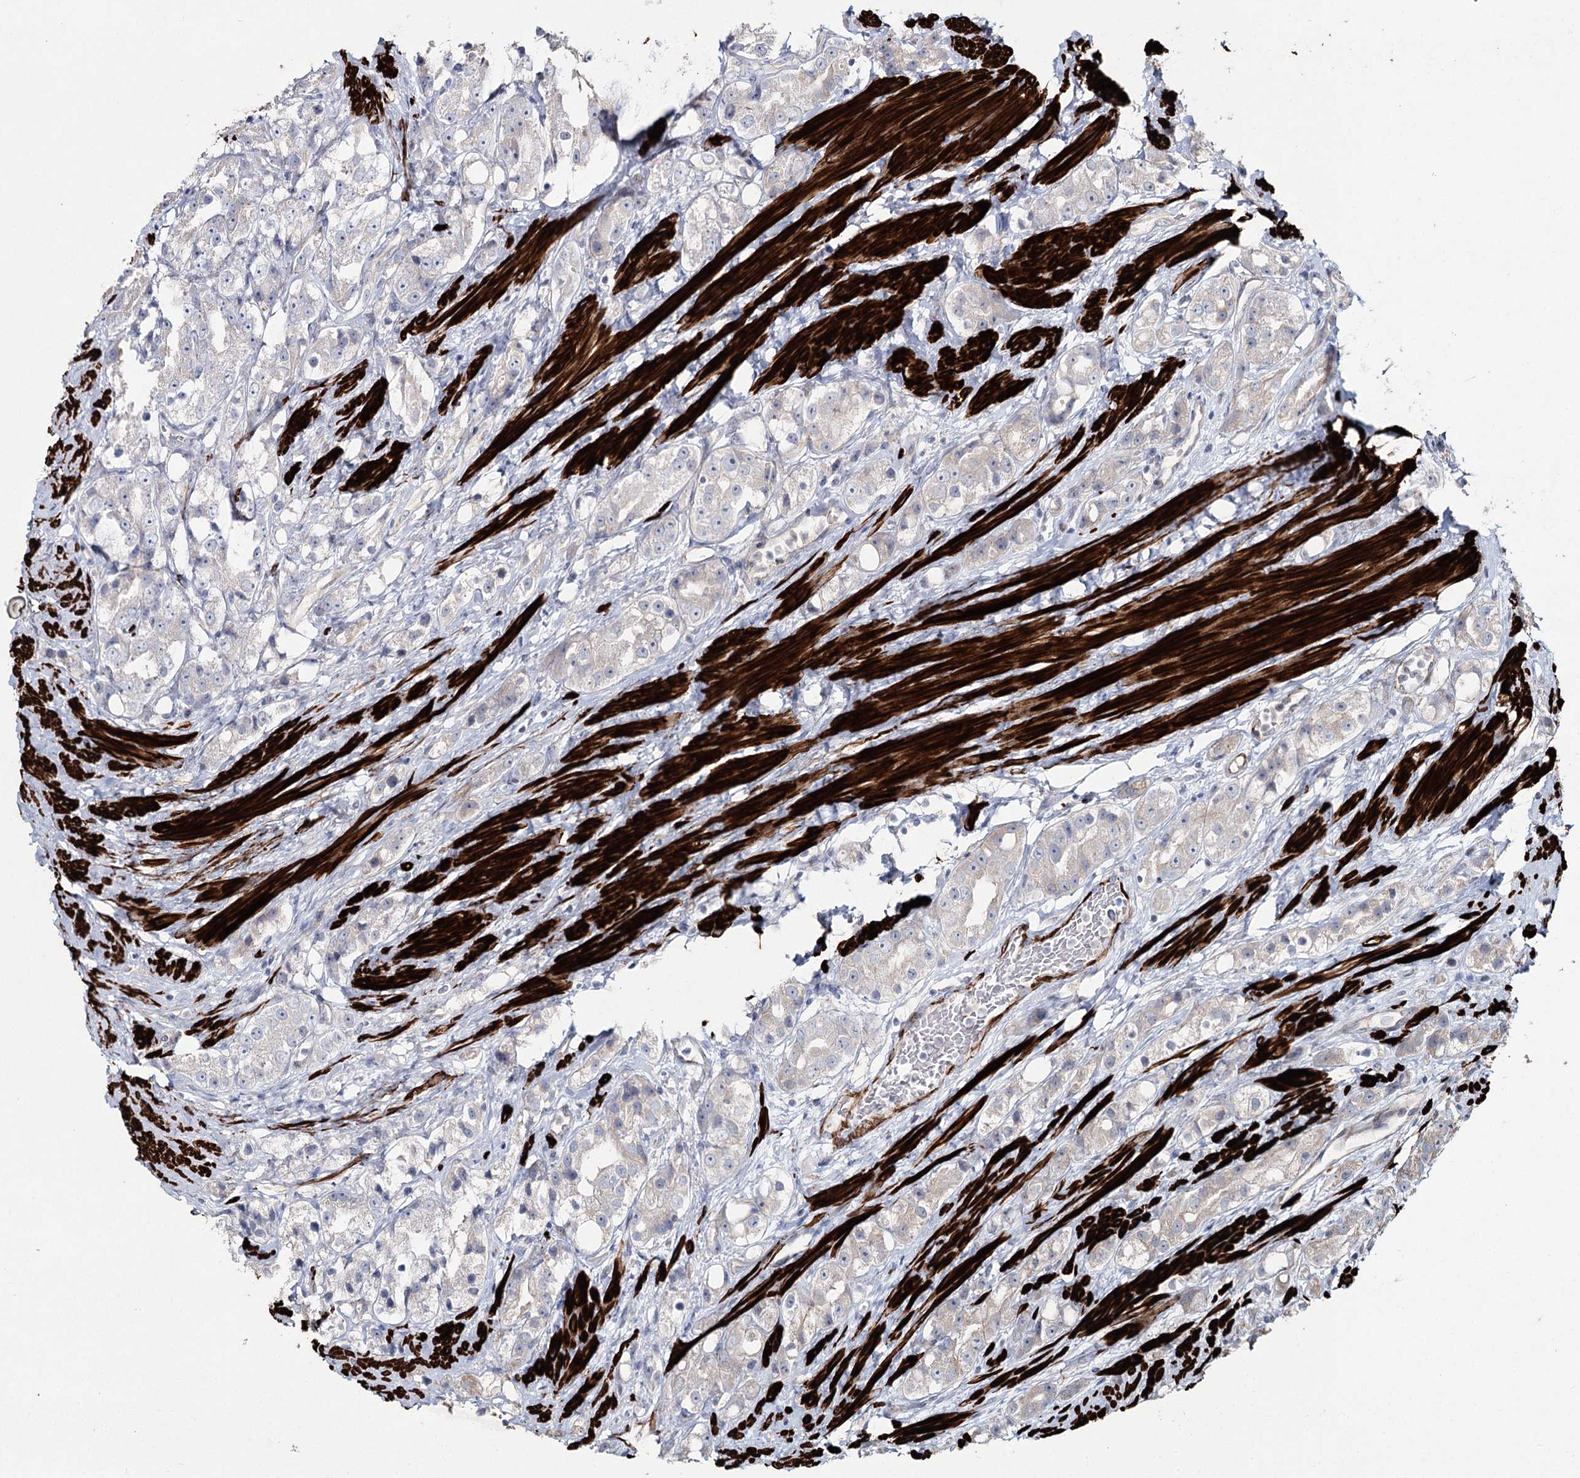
{"staining": {"intensity": "negative", "quantity": "none", "location": "none"}, "tissue": "prostate cancer", "cell_type": "Tumor cells", "image_type": "cancer", "snomed": [{"axis": "morphology", "description": "Adenocarcinoma, NOS"}, {"axis": "topography", "description": "Prostate"}], "caption": "Tumor cells are negative for brown protein staining in prostate cancer.", "gene": "SUMF1", "patient": {"sex": "male", "age": 79}}